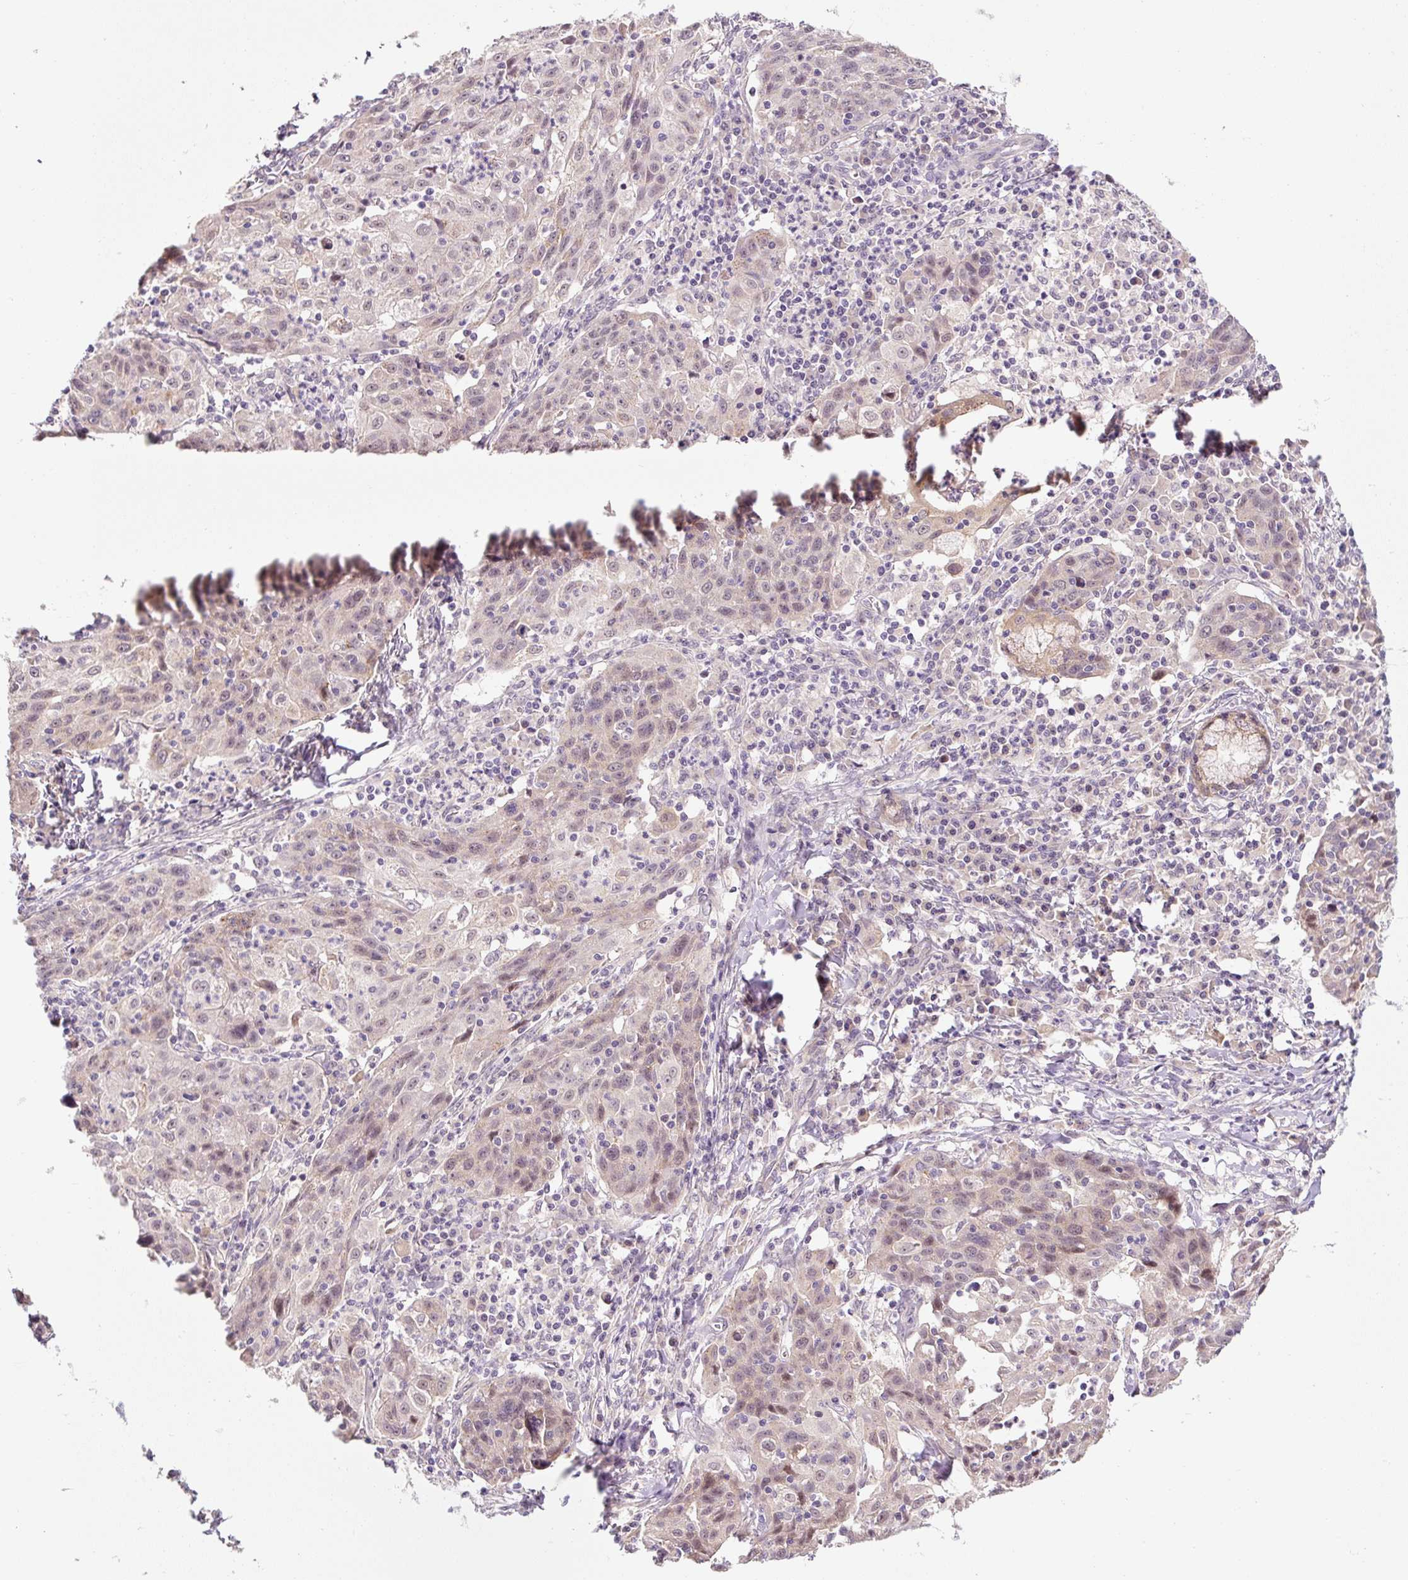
{"staining": {"intensity": "weak", "quantity": "25%-75%", "location": "cytoplasmic/membranous"}, "tissue": "lung cancer", "cell_type": "Tumor cells", "image_type": "cancer", "snomed": [{"axis": "morphology", "description": "Squamous cell carcinoma, NOS"}, {"axis": "morphology", "description": "Squamous cell carcinoma, metastatic, NOS"}, {"axis": "topography", "description": "Bronchus"}, {"axis": "topography", "description": "Lung"}], "caption": "Human lung cancer (metastatic squamous cell carcinoma) stained with a brown dye displays weak cytoplasmic/membranous positive staining in about 25%-75% of tumor cells.", "gene": "PRKAA2", "patient": {"sex": "male", "age": 62}}